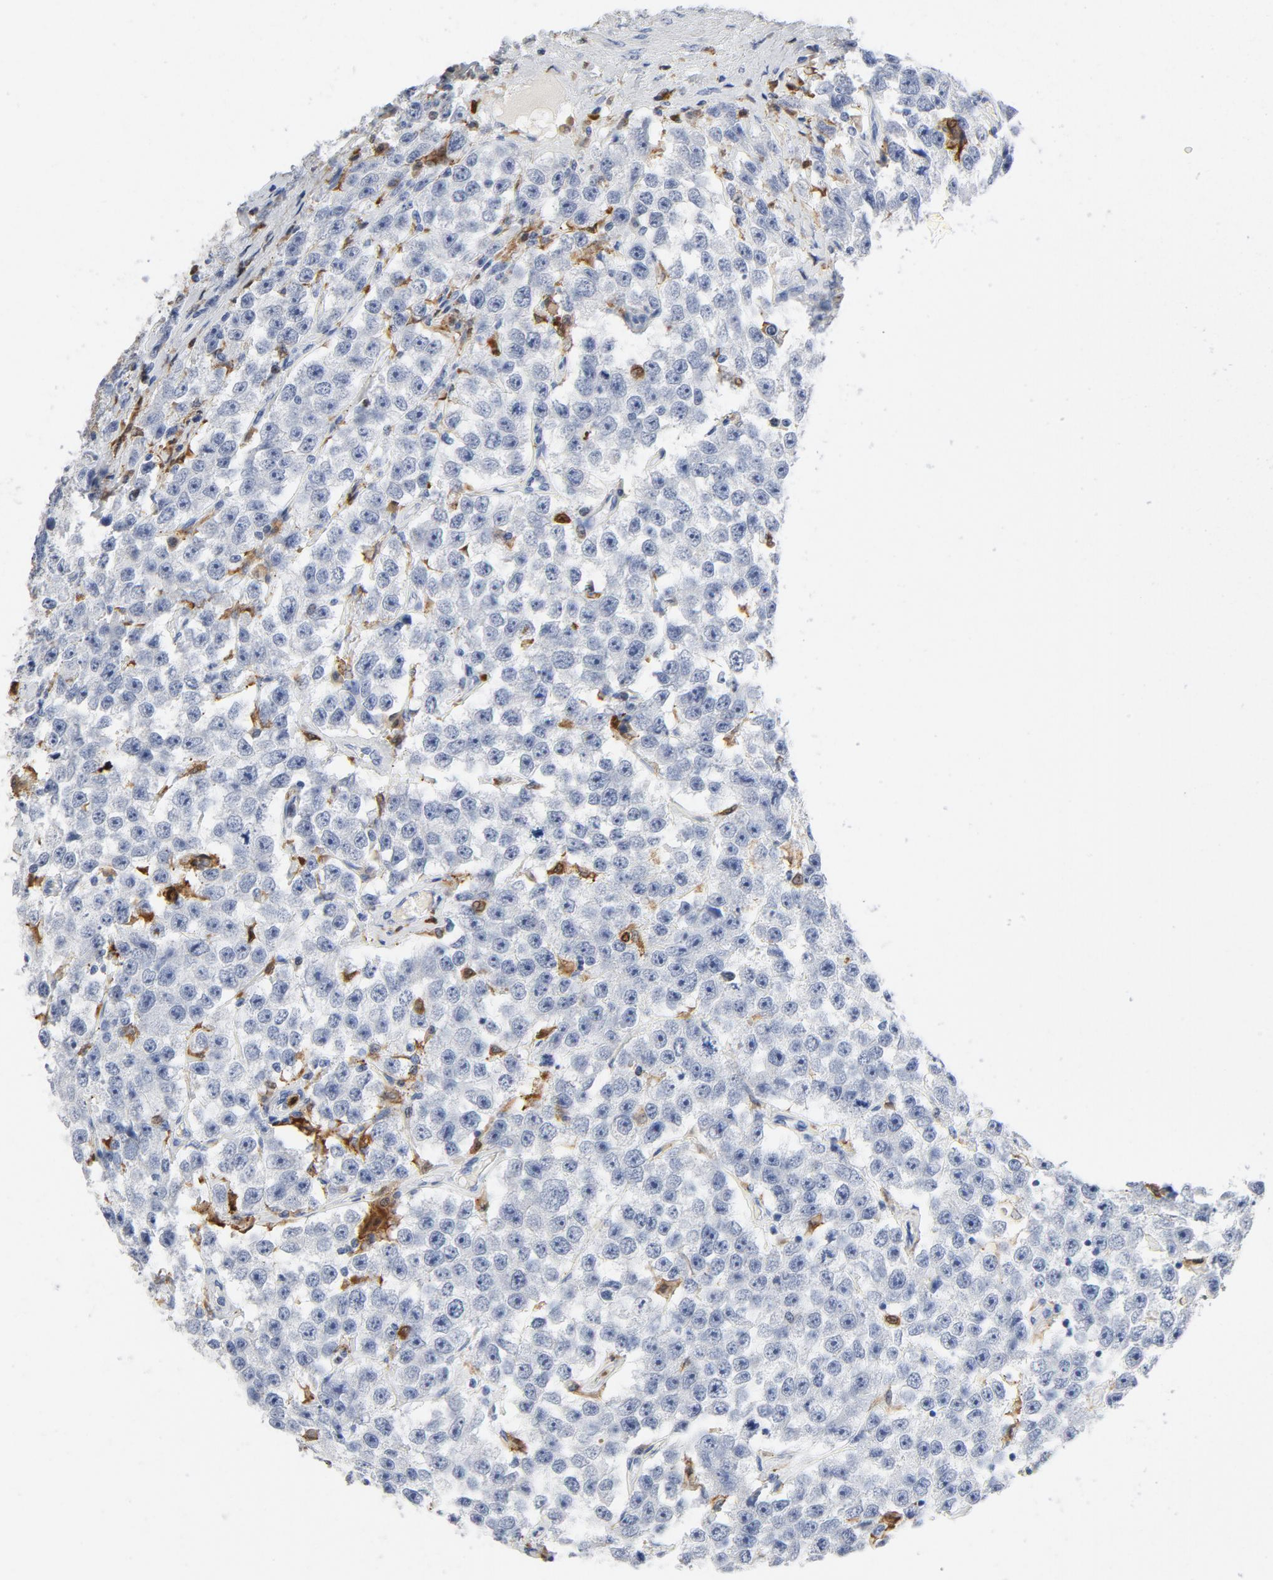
{"staining": {"intensity": "negative", "quantity": "none", "location": "none"}, "tissue": "testis cancer", "cell_type": "Tumor cells", "image_type": "cancer", "snomed": [{"axis": "morphology", "description": "Seminoma, NOS"}, {"axis": "topography", "description": "Testis"}], "caption": "The immunohistochemistry photomicrograph has no significant expression in tumor cells of seminoma (testis) tissue. The staining was performed using DAB (3,3'-diaminobenzidine) to visualize the protein expression in brown, while the nuclei were stained in blue with hematoxylin (Magnification: 20x).", "gene": "NCF1", "patient": {"sex": "male", "age": 52}}